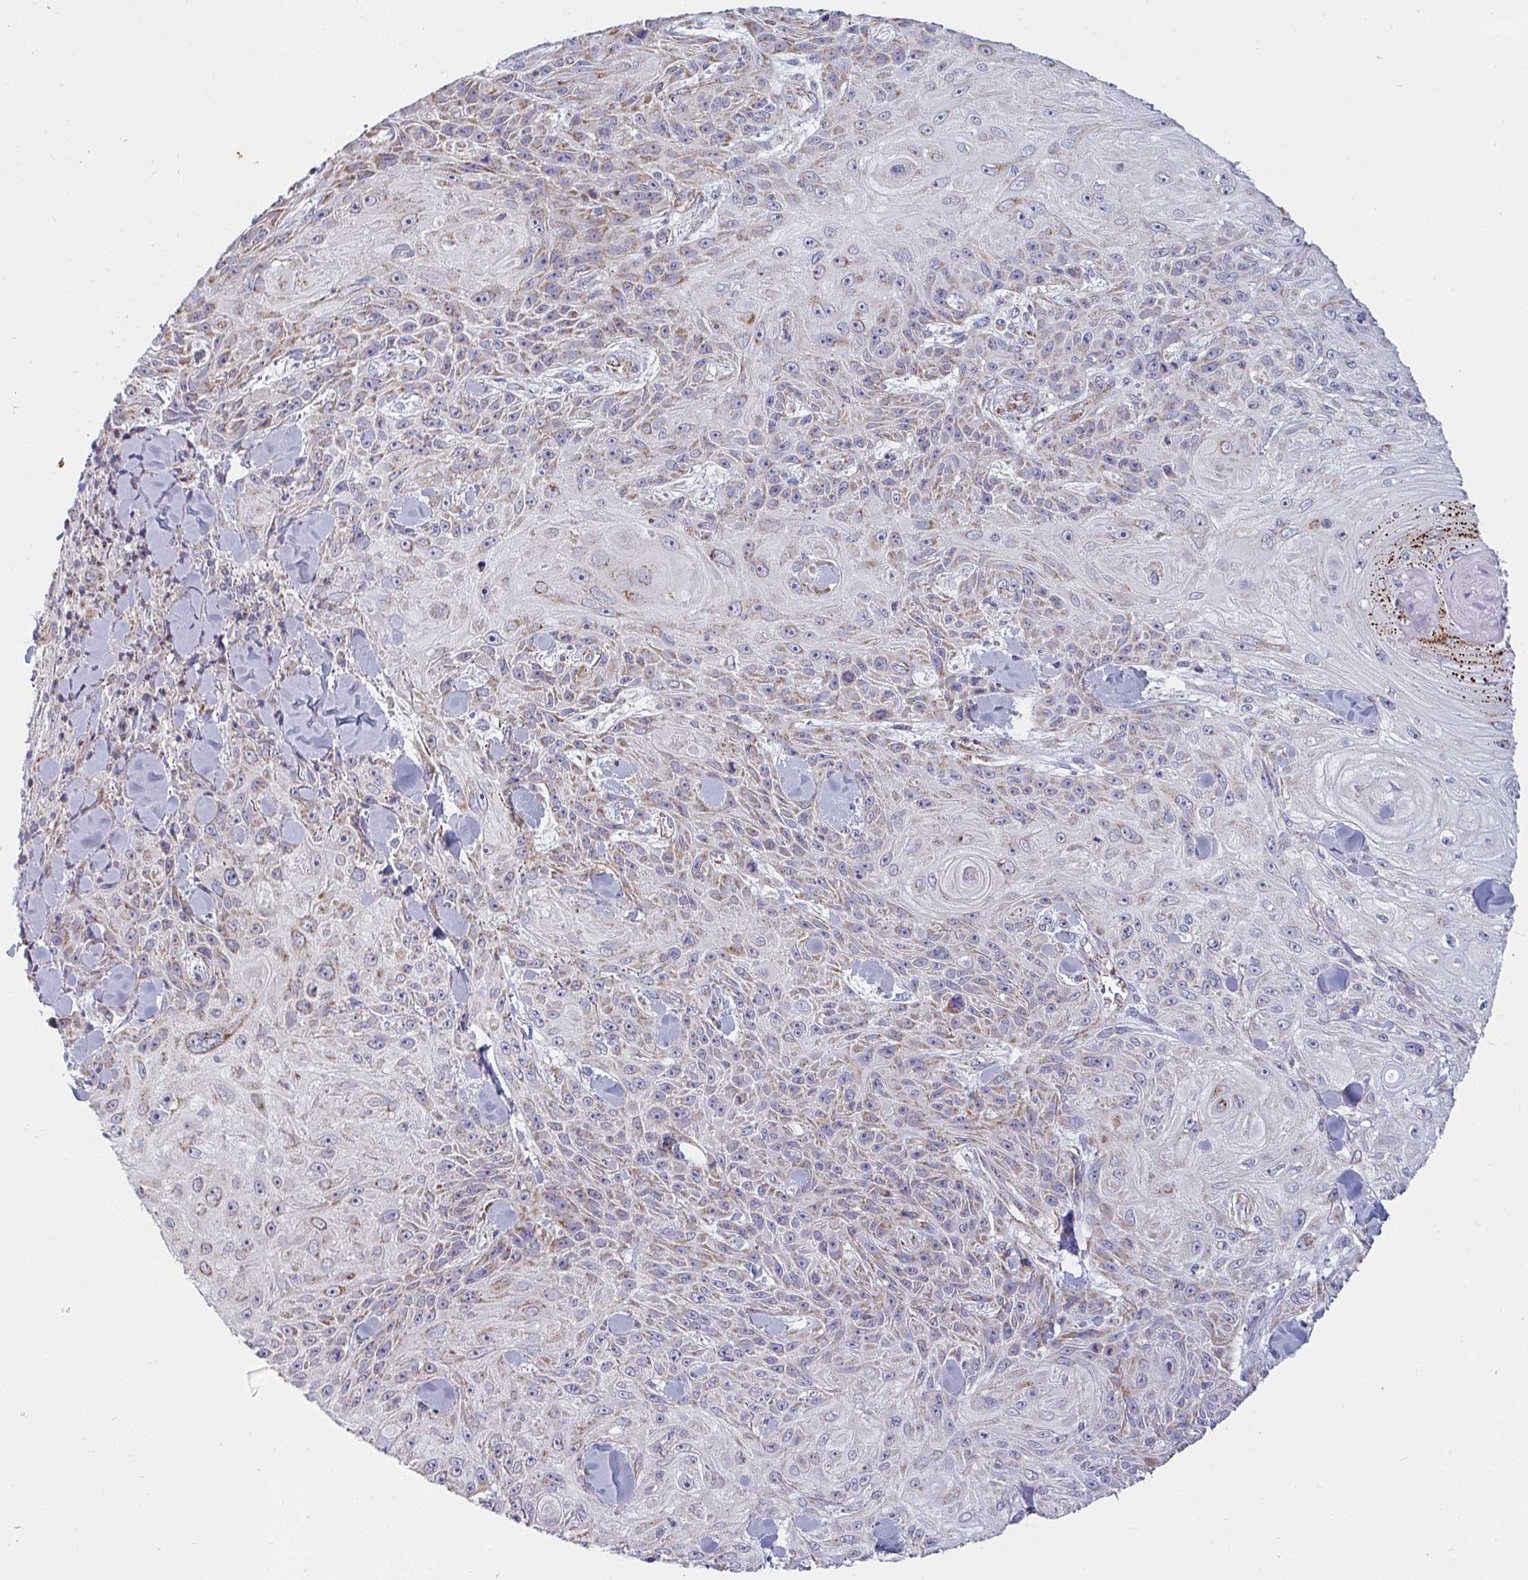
{"staining": {"intensity": "weak", "quantity": "25%-75%", "location": "cytoplasmic/membranous"}, "tissue": "skin cancer", "cell_type": "Tumor cells", "image_type": "cancer", "snomed": [{"axis": "morphology", "description": "Squamous cell carcinoma, NOS"}, {"axis": "topography", "description": "Skin"}], "caption": "There is low levels of weak cytoplasmic/membranous positivity in tumor cells of skin cancer (squamous cell carcinoma), as demonstrated by immunohistochemical staining (brown color).", "gene": "FAHD1", "patient": {"sex": "male", "age": 88}}